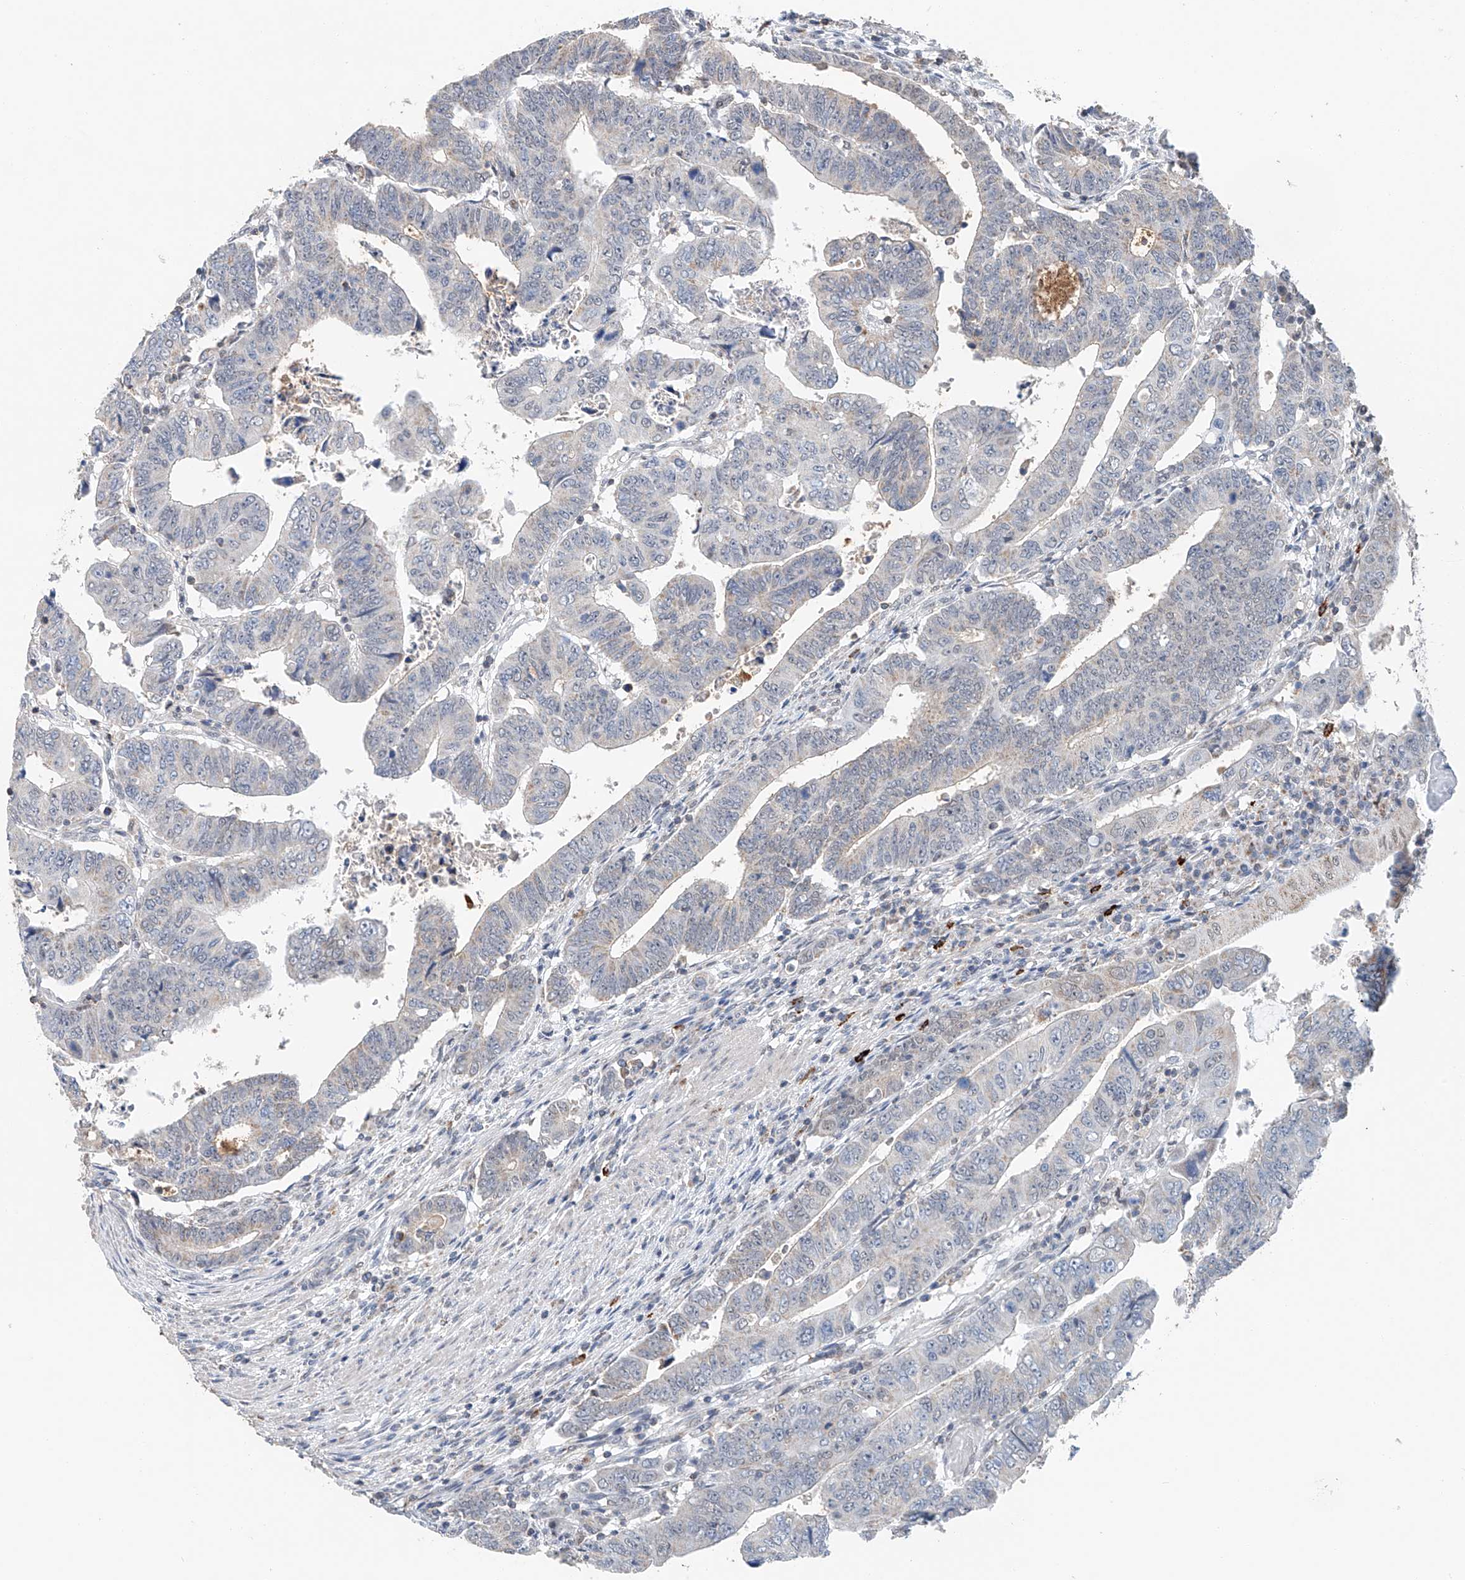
{"staining": {"intensity": "negative", "quantity": "none", "location": "none"}, "tissue": "colorectal cancer", "cell_type": "Tumor cells", "image_type": "cancer", "snomed": [{"axis": "morphology", "description": "Normal tissue, NOS"}, {"axis": "morphology", "description": "Adenocarcinoma, NOS"}, {"axis": "topography", "description": "Rectum"}], "caption": "Protein analysis of colorectal cancer (adenocarcinoma) displays no significant positivity in tumor cells.", "gene": "KLF15", "patient": {"sex": "female", "age": 65}}